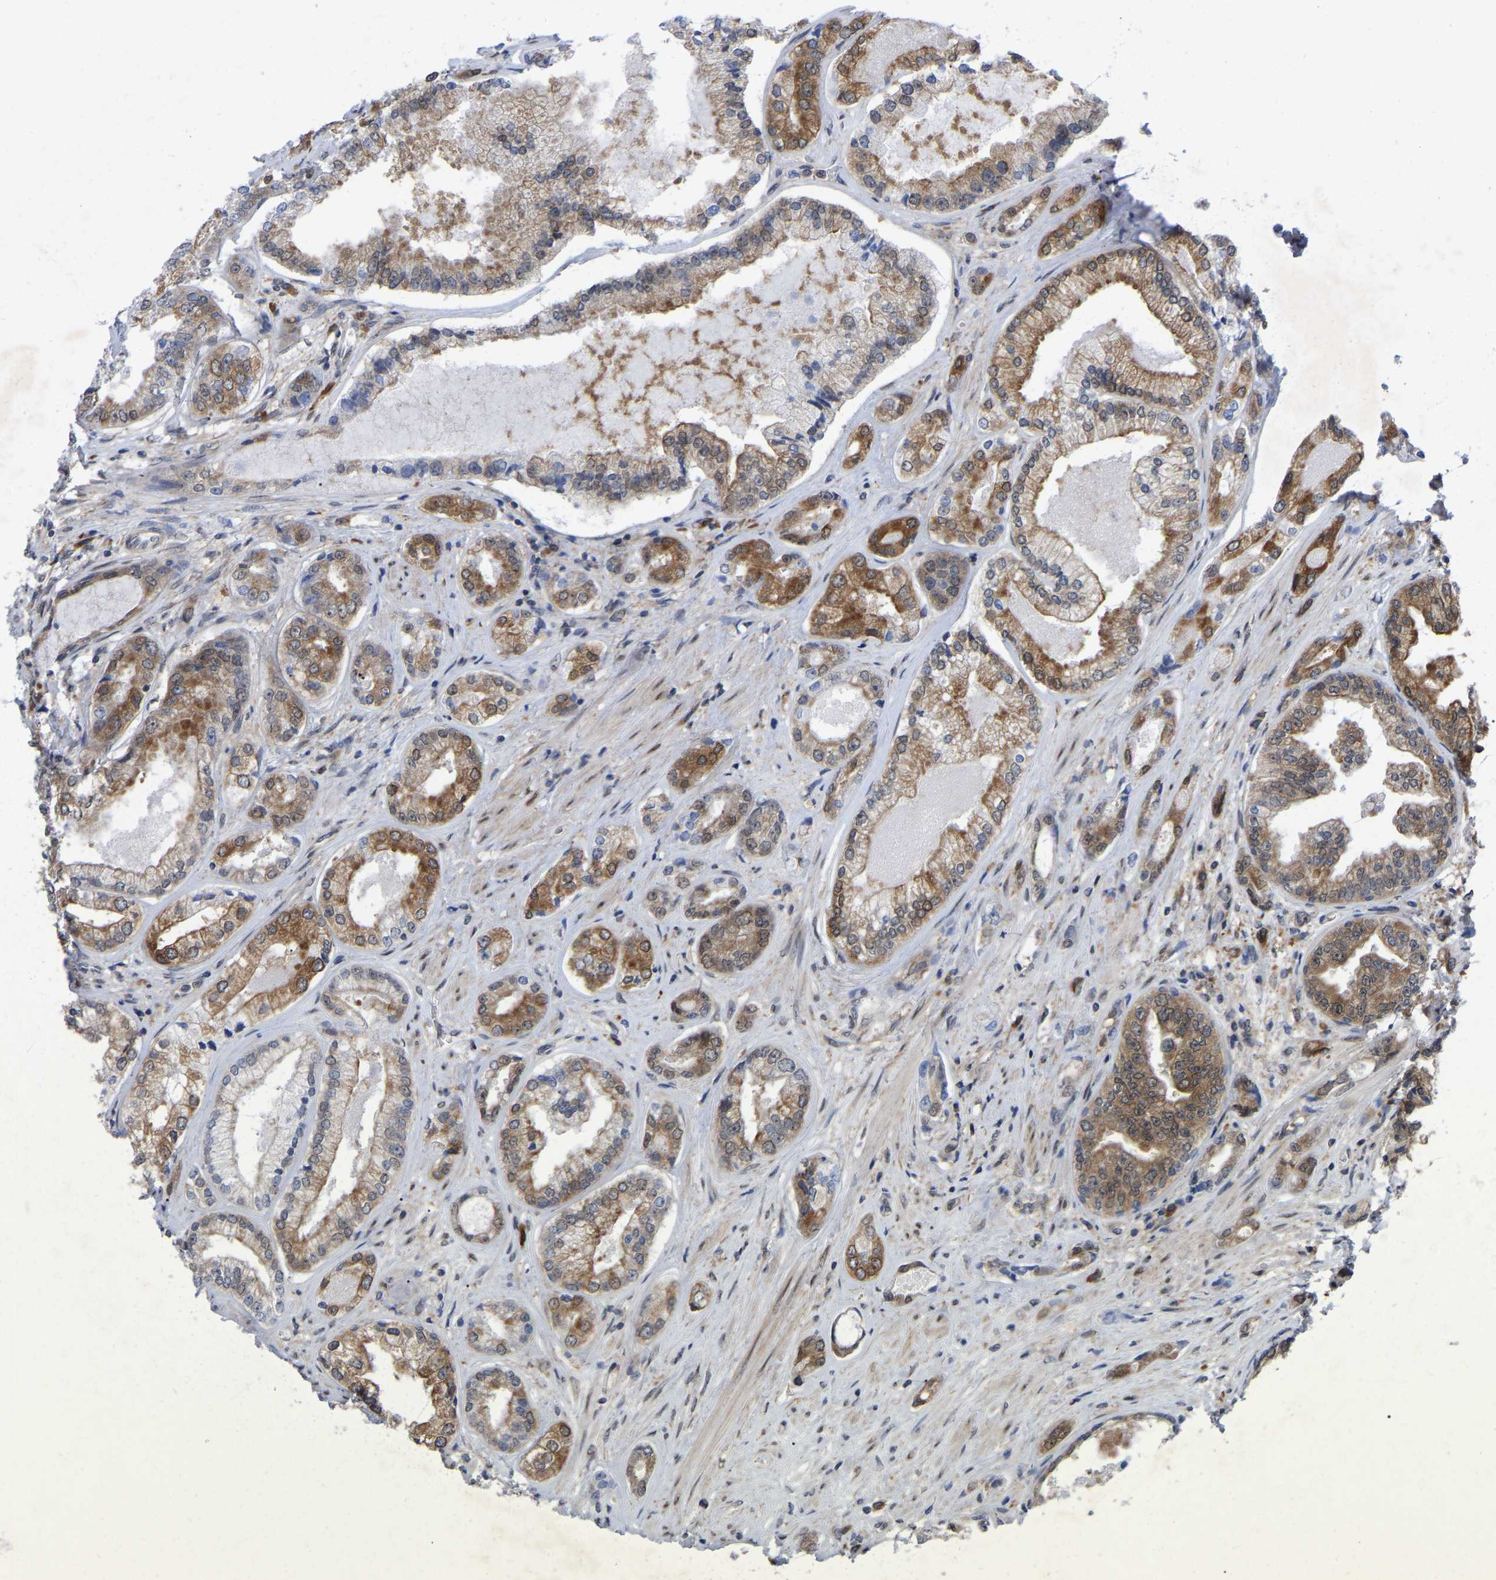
{"staining": {"intensity": "moderate", "quantity": ">75%", "location": "cytoplasmic/membranous"}, "tissue": "prostate cancer", "cell_type": "Tumor cells", "image_type": "cancer", "snomed": [{"axis": "morphology", "description": "Adenocarcinoma, High grade"}, {"axis": "topography", "description": "Prostate"}], "caption": "A brown stain highlights moderate cytoplasmic/membranous expression of a protein in prostate cancer tumor cells.", "gene": "UBE4B", "patient": {"sex": "male", "age": 61}}